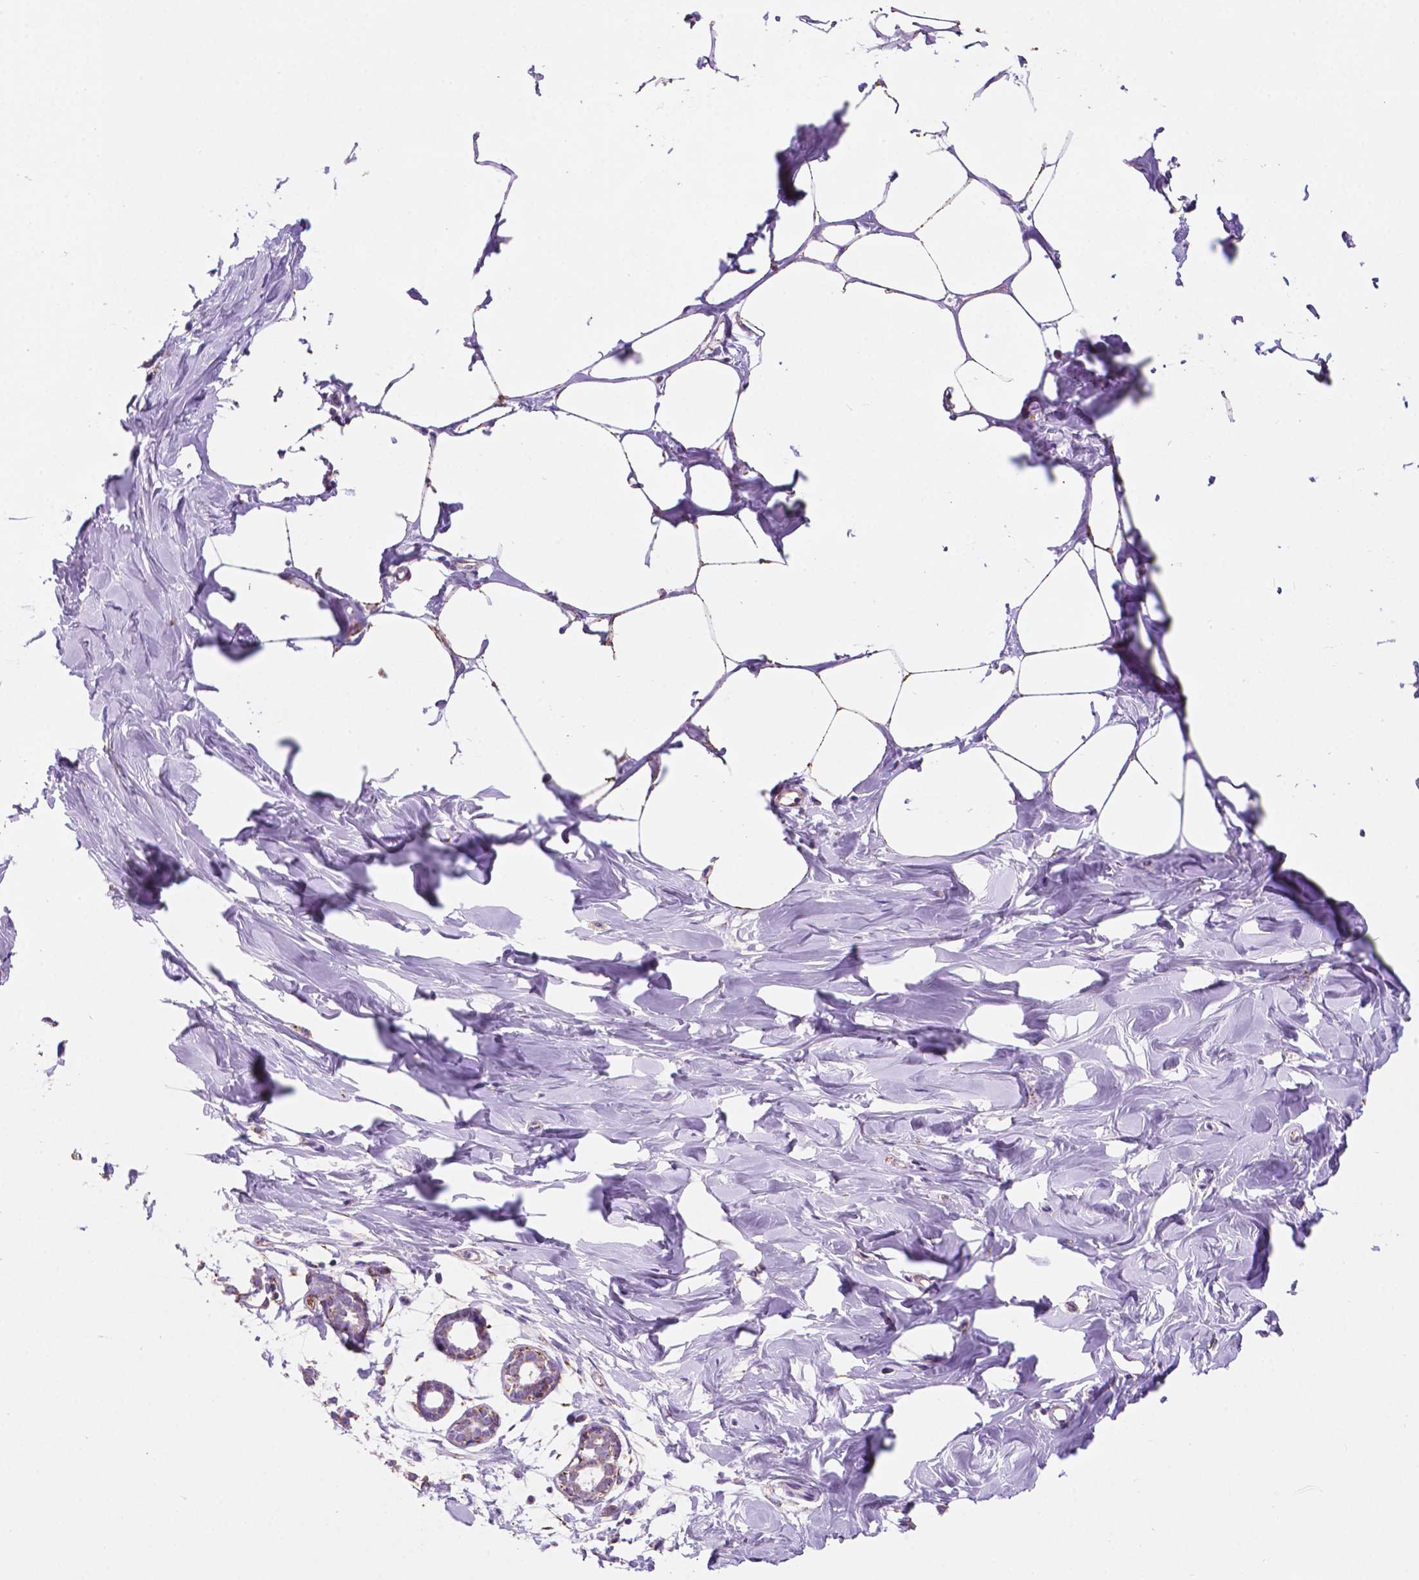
{"staining": {"intensity": "negative", "quantity": "none", "location": "none"}, "tissue": "breast", "cell_type": "Adipocytes", "image_type": "normal", "snomed": [{"axis": "morphology", "description": "Normal tissue, NOS"}, {"axis": "topography", "description": "Breast"}], "caption": "Adipocytes are negative for brown protein staining in benign breast. Nuclei are stained in blue.", "gene": "TRPV5", "patient": {"sex": "female", "age": 27}}